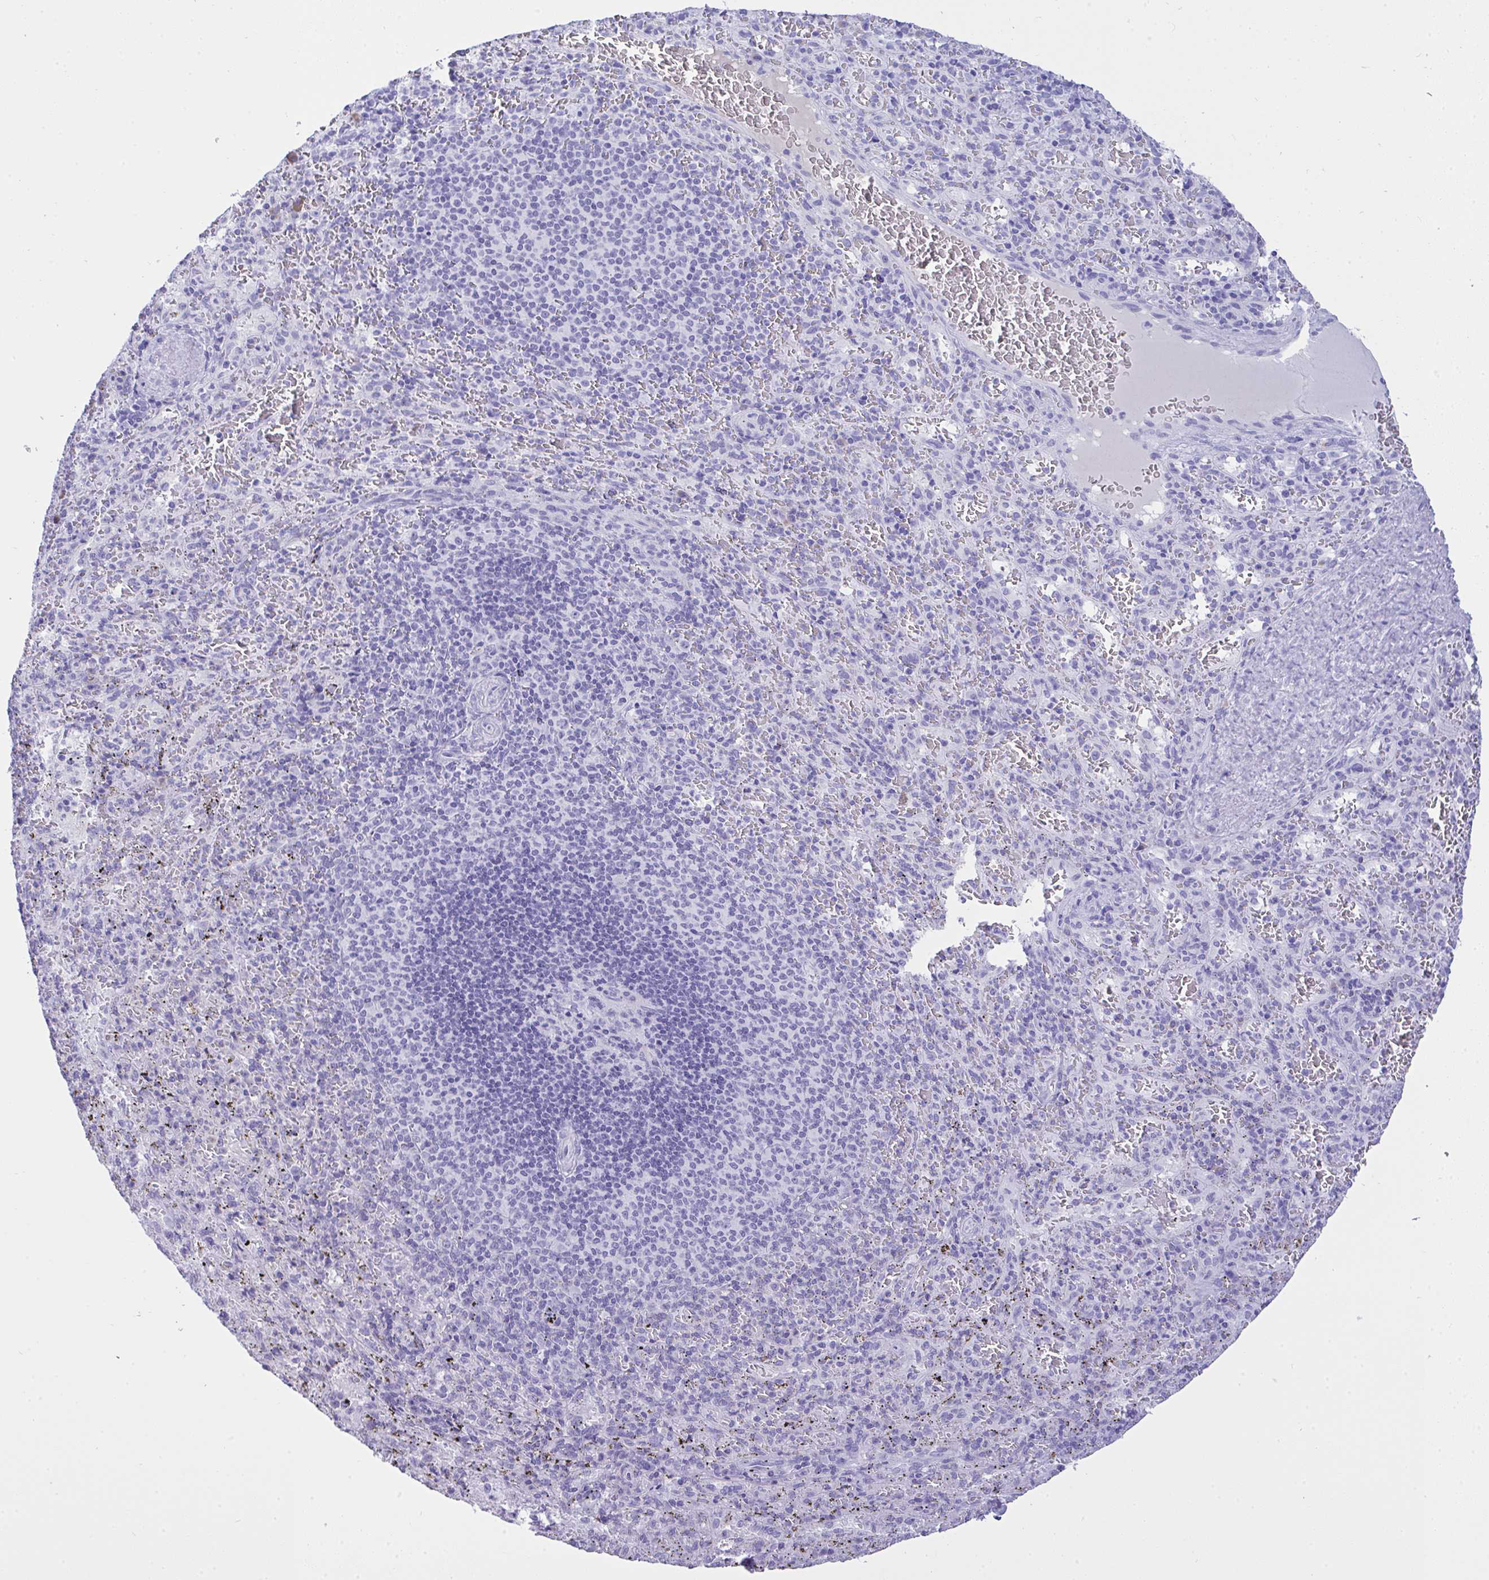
{"staining": {"intensity": "negative", "quantity": "none", "location": "none"}, "tissue": "spleen", "cell_type": "Cells in red pulp", "image_type": "normal", "snomed": [{"axis": "morphology", "description": "Normal tissue, NOS"}, {"axis": "topography", "description": "Spleen"}], "caption": "The histopathology image reveals no significant positivity in cells in red pulp of spleen.", "gene": "AKR1D1", "patient": {"sex": "male", "age": 57}}